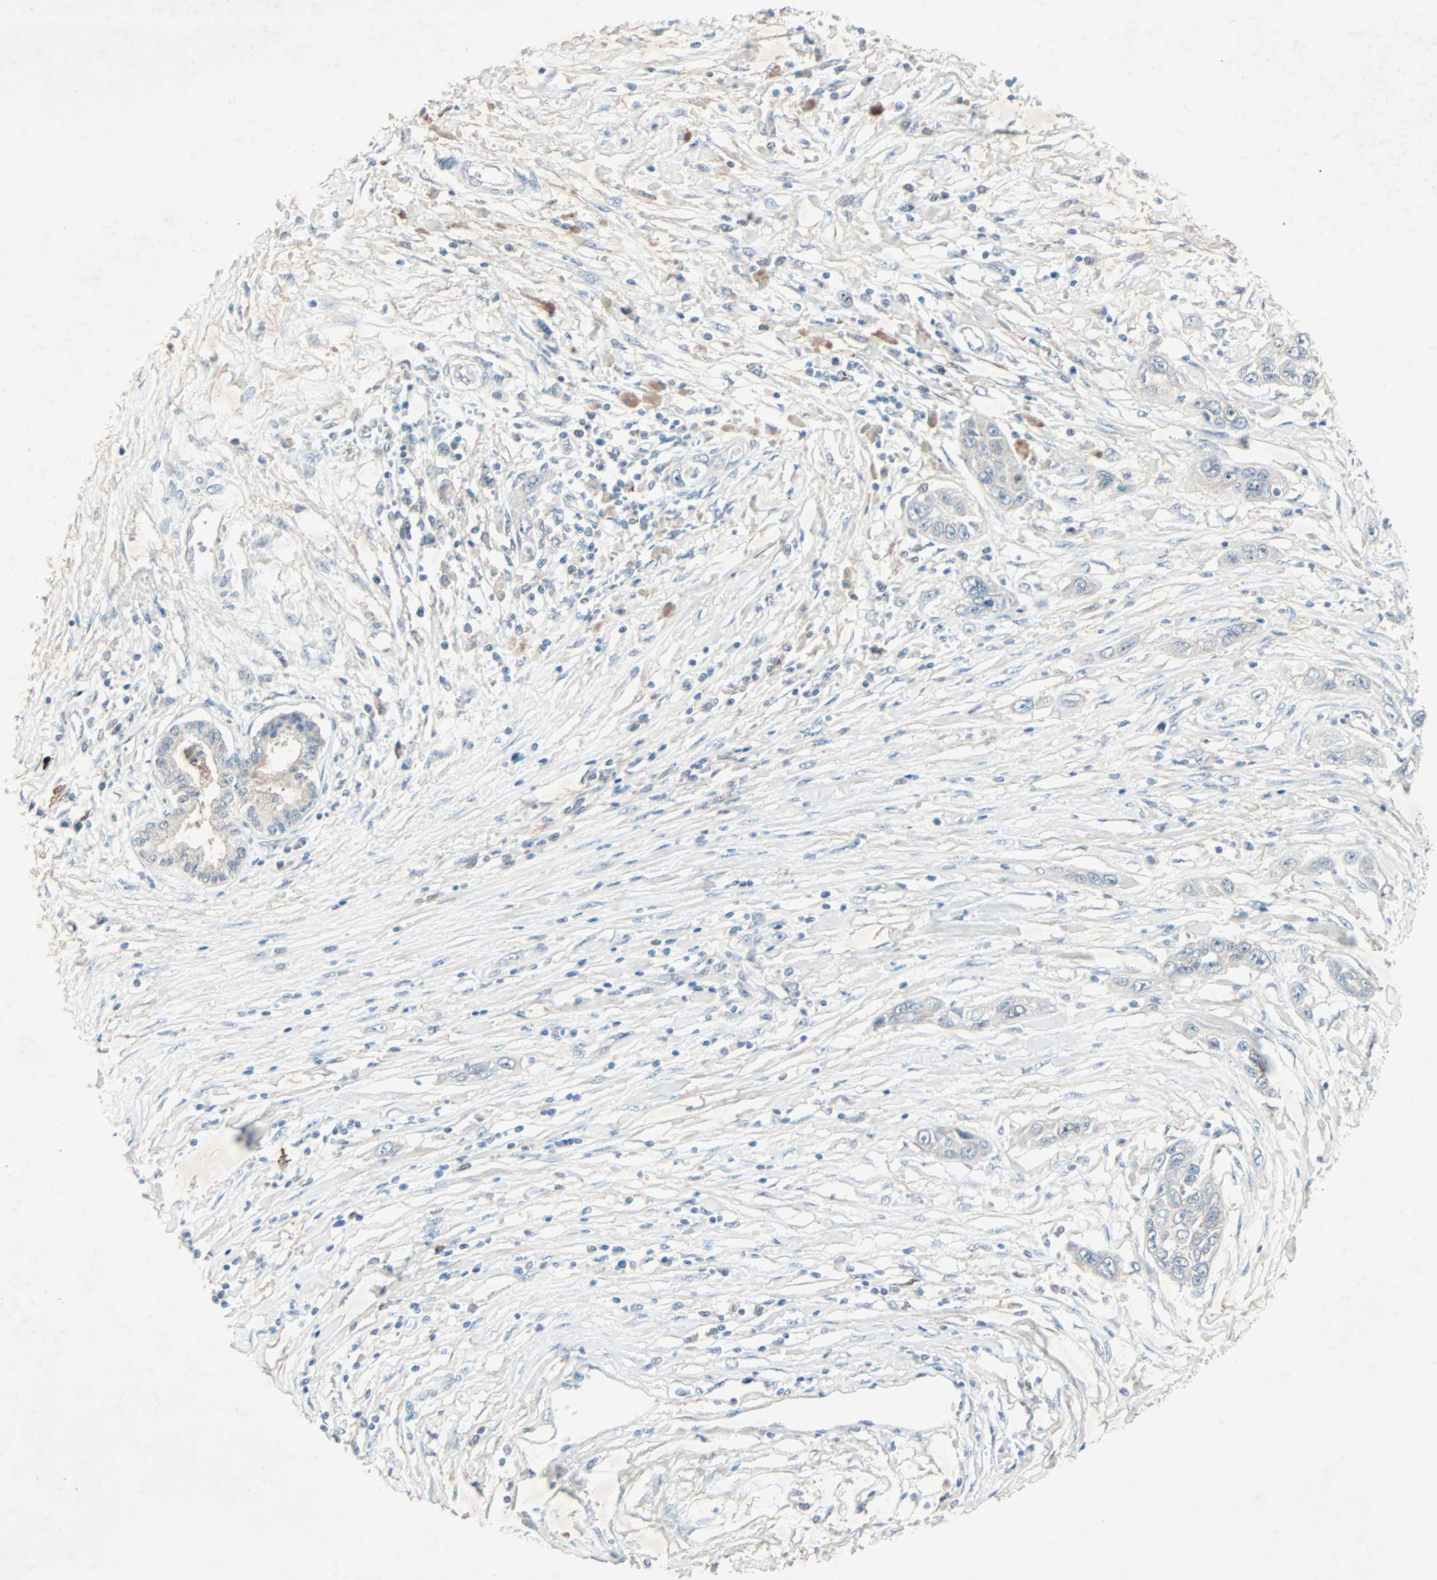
{"staining": {"intensity": "weak", "quantity": "25%-75%", "location": "cytoplasmic/membranous"}, "tissue": "pancreatic cancer", "cell_type": "Tumor cells", "image_type": "cancer", "snomed": [{"axis": "morphology", "description": "Adenocarcinoma, NOS"}, {"axis": "topography", "description": "Pancreas"}], "caption": "Immunohistochemical staining of human adenocarcinoma (pancreatic) exhibits weak cytoplasmic/membranous protein staining in approximately 25%-75% of tumor cells.", "gene": "SMIM8", "patient": {"sex": "female", "age": 70}}